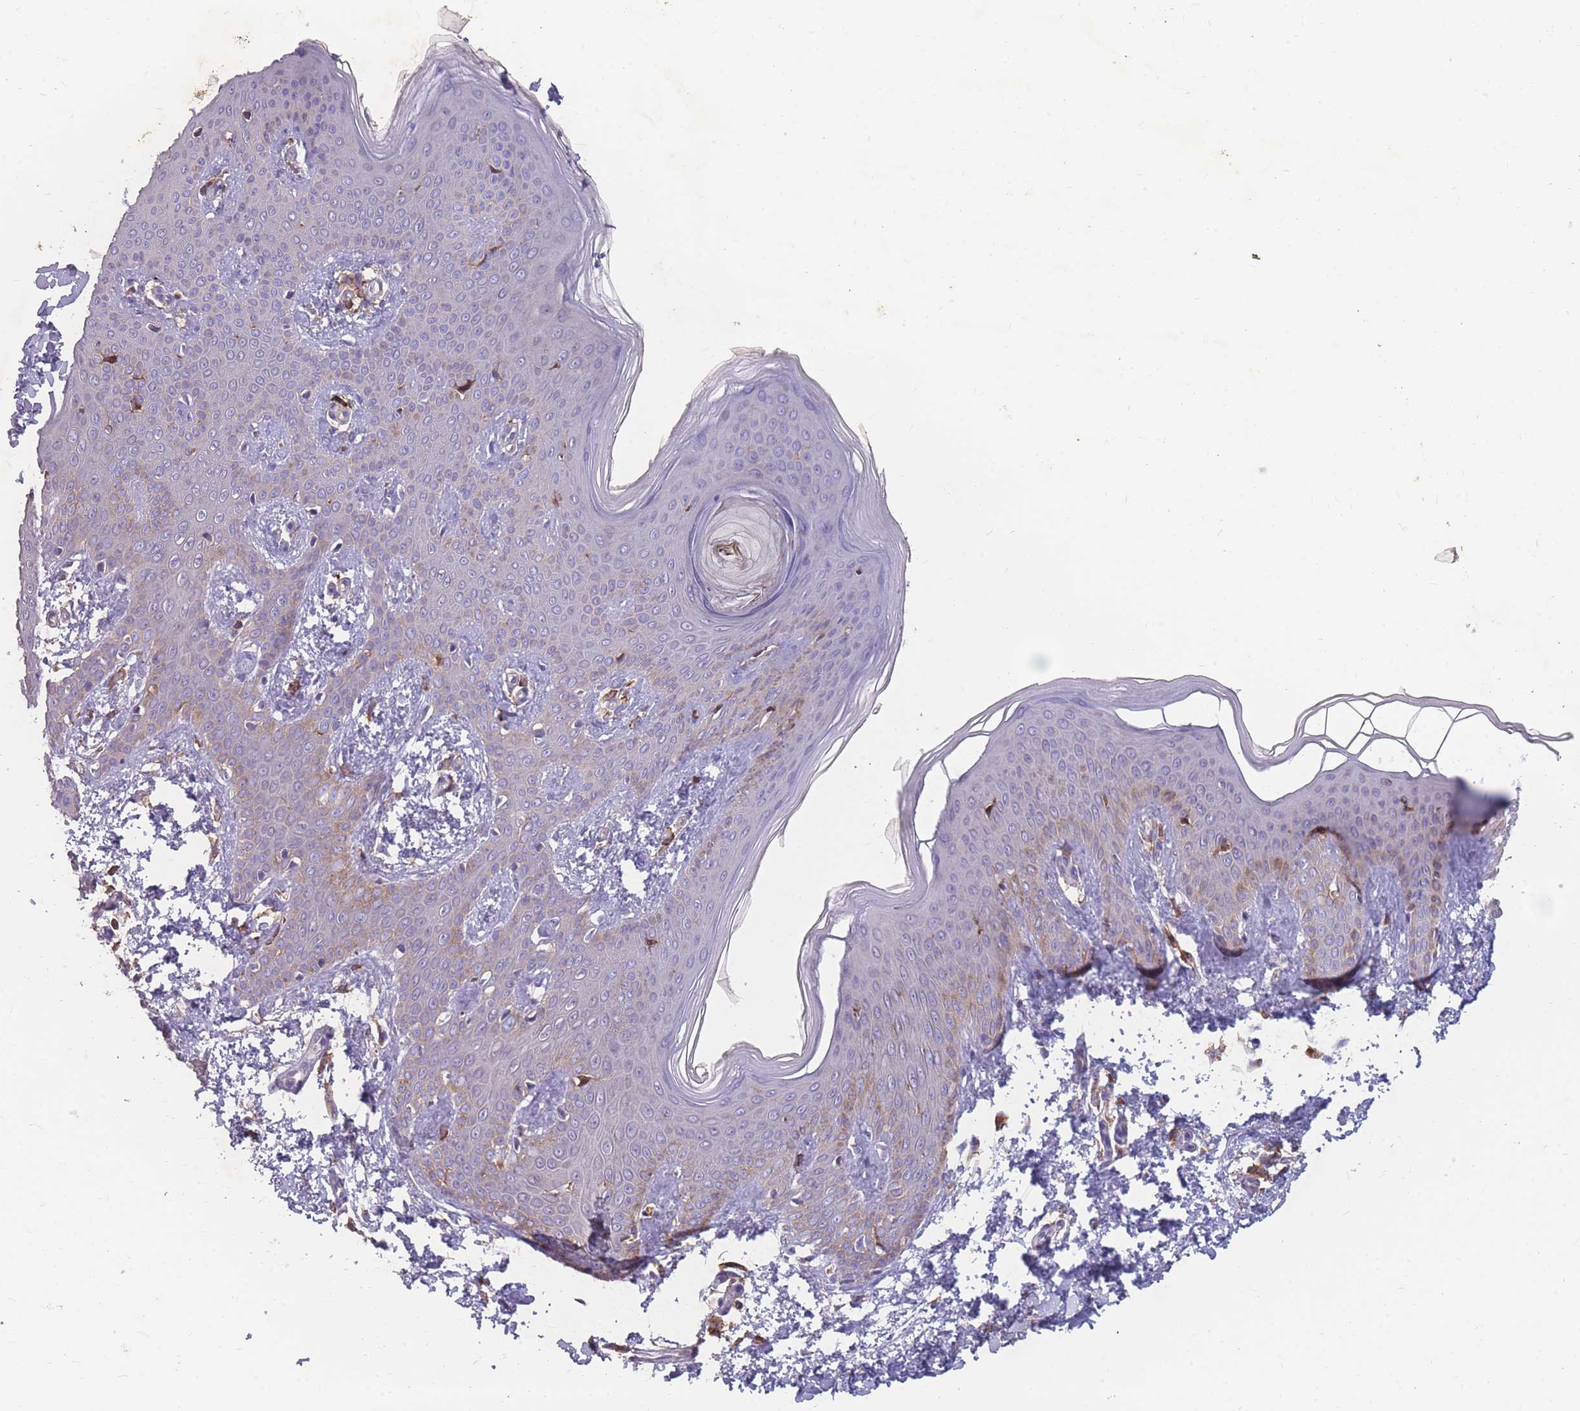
{"staining": {"intensity": "negative", "quantity": "none", "location": "none"}, "tissue": "skin", "cell_type": "Fibroblasts", "image_type": "normal", "snomed": [{"axis": "morphology", "description": "Normal tissue, NOS"}, {"axis": "topography", "description": "Skin"}], "caption": "This is an immunohistochemistry (IHC) micrograph of unremarkable skin. There is no expression in fibroblasts.", "gene": "CD33", "patient": {"sex": "male", "age": 36}}